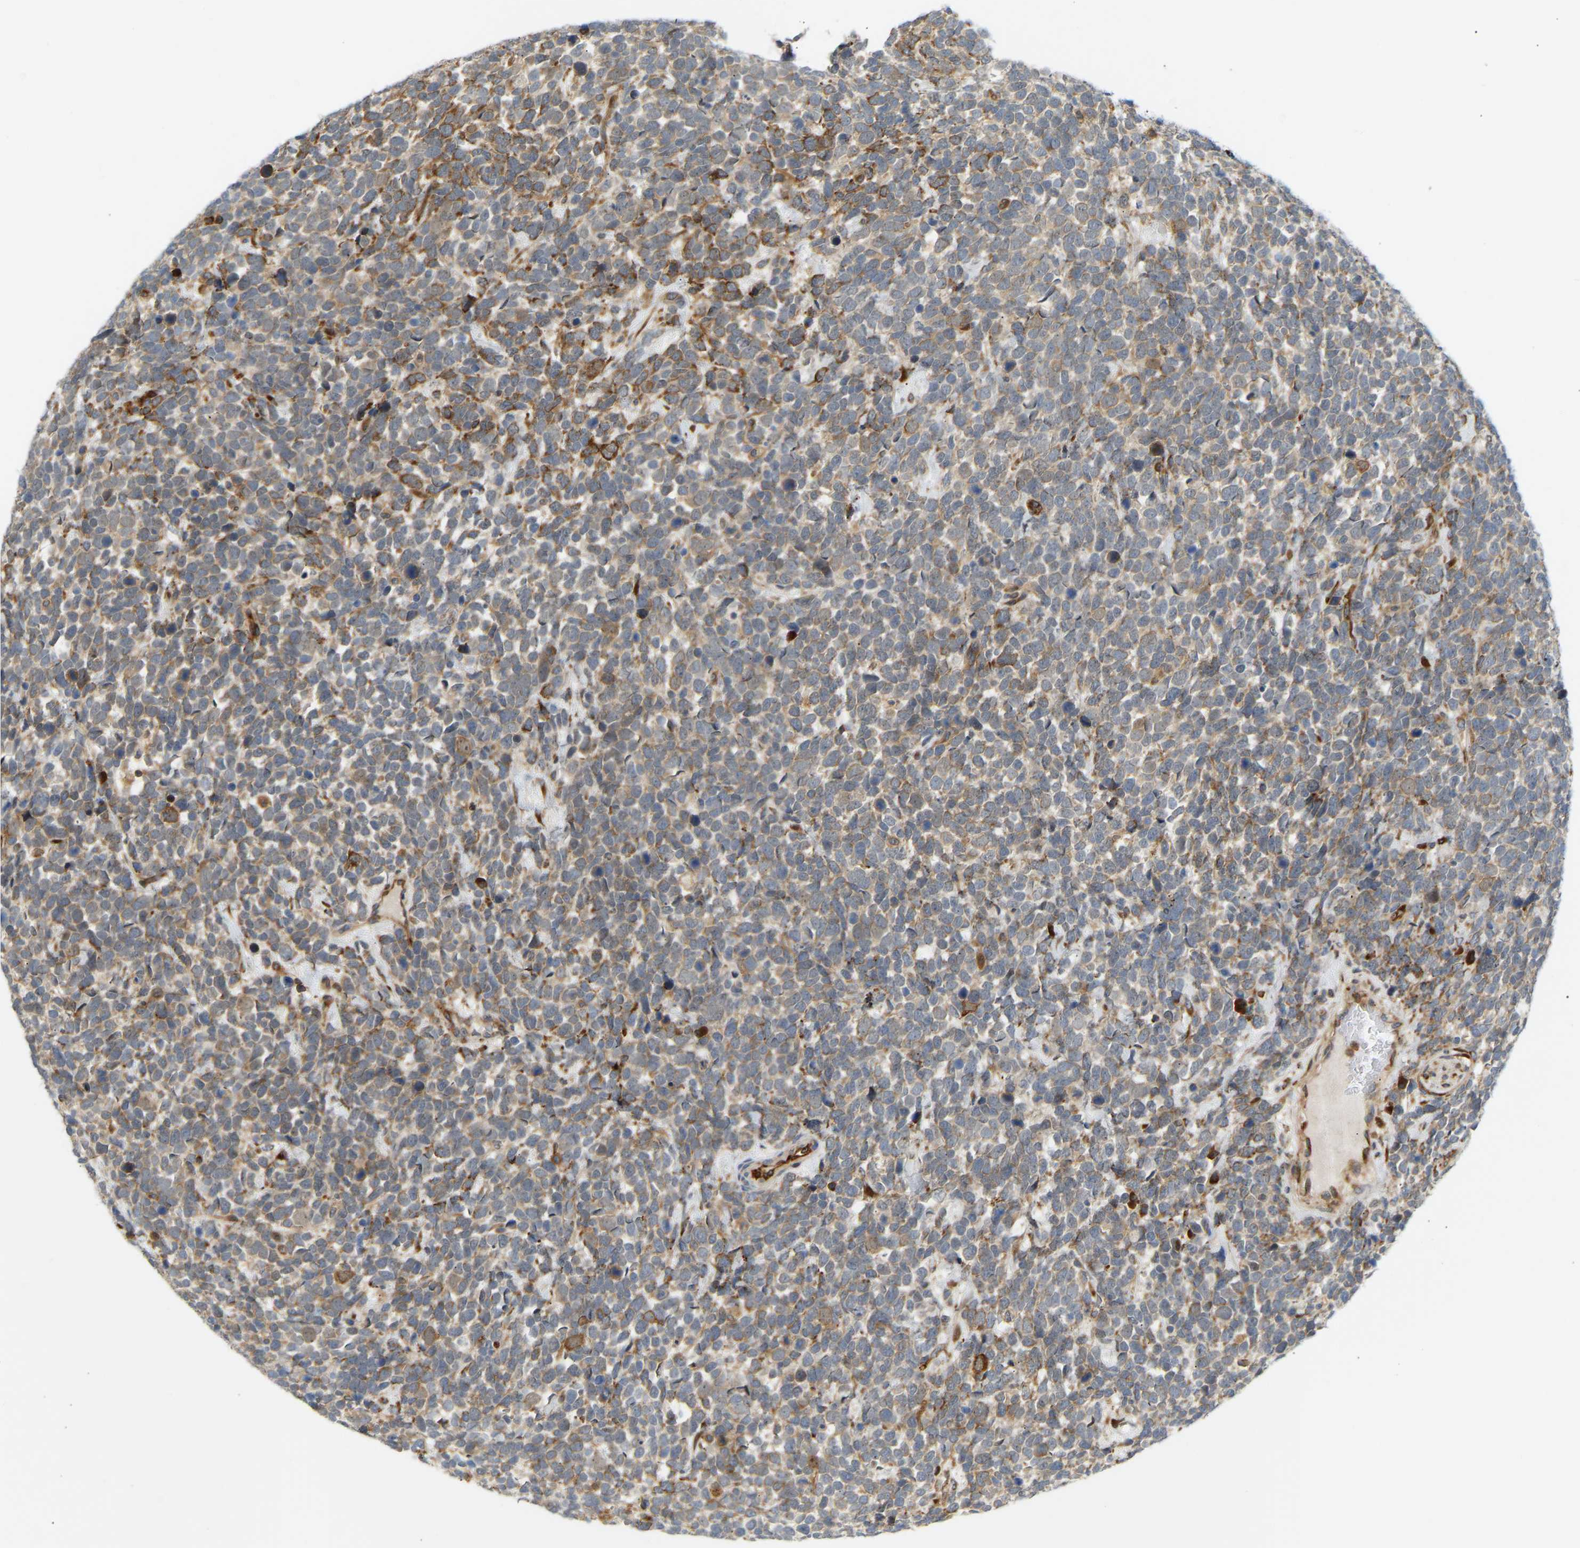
{"staining": {"intensity": "moderate", "quantity": ">75%", "location": "cytoplasmic/membranous"}, "tissue": "urothelial cancer", "cell_type": "Tumor cells", "image_type": "cancer", "snomed": [{"axis": "morphology", "description": "Urothelial carcinoma, High grade"}, {"axis": "topography", "description": "Urinary bladder"}], "caption": "Human high-grade urothelial carcinoma stained with a protein marker shows moderate staining in tumor cells.", "gene": "PLCG2", "patient": {"sex": "female", "age": 82}}